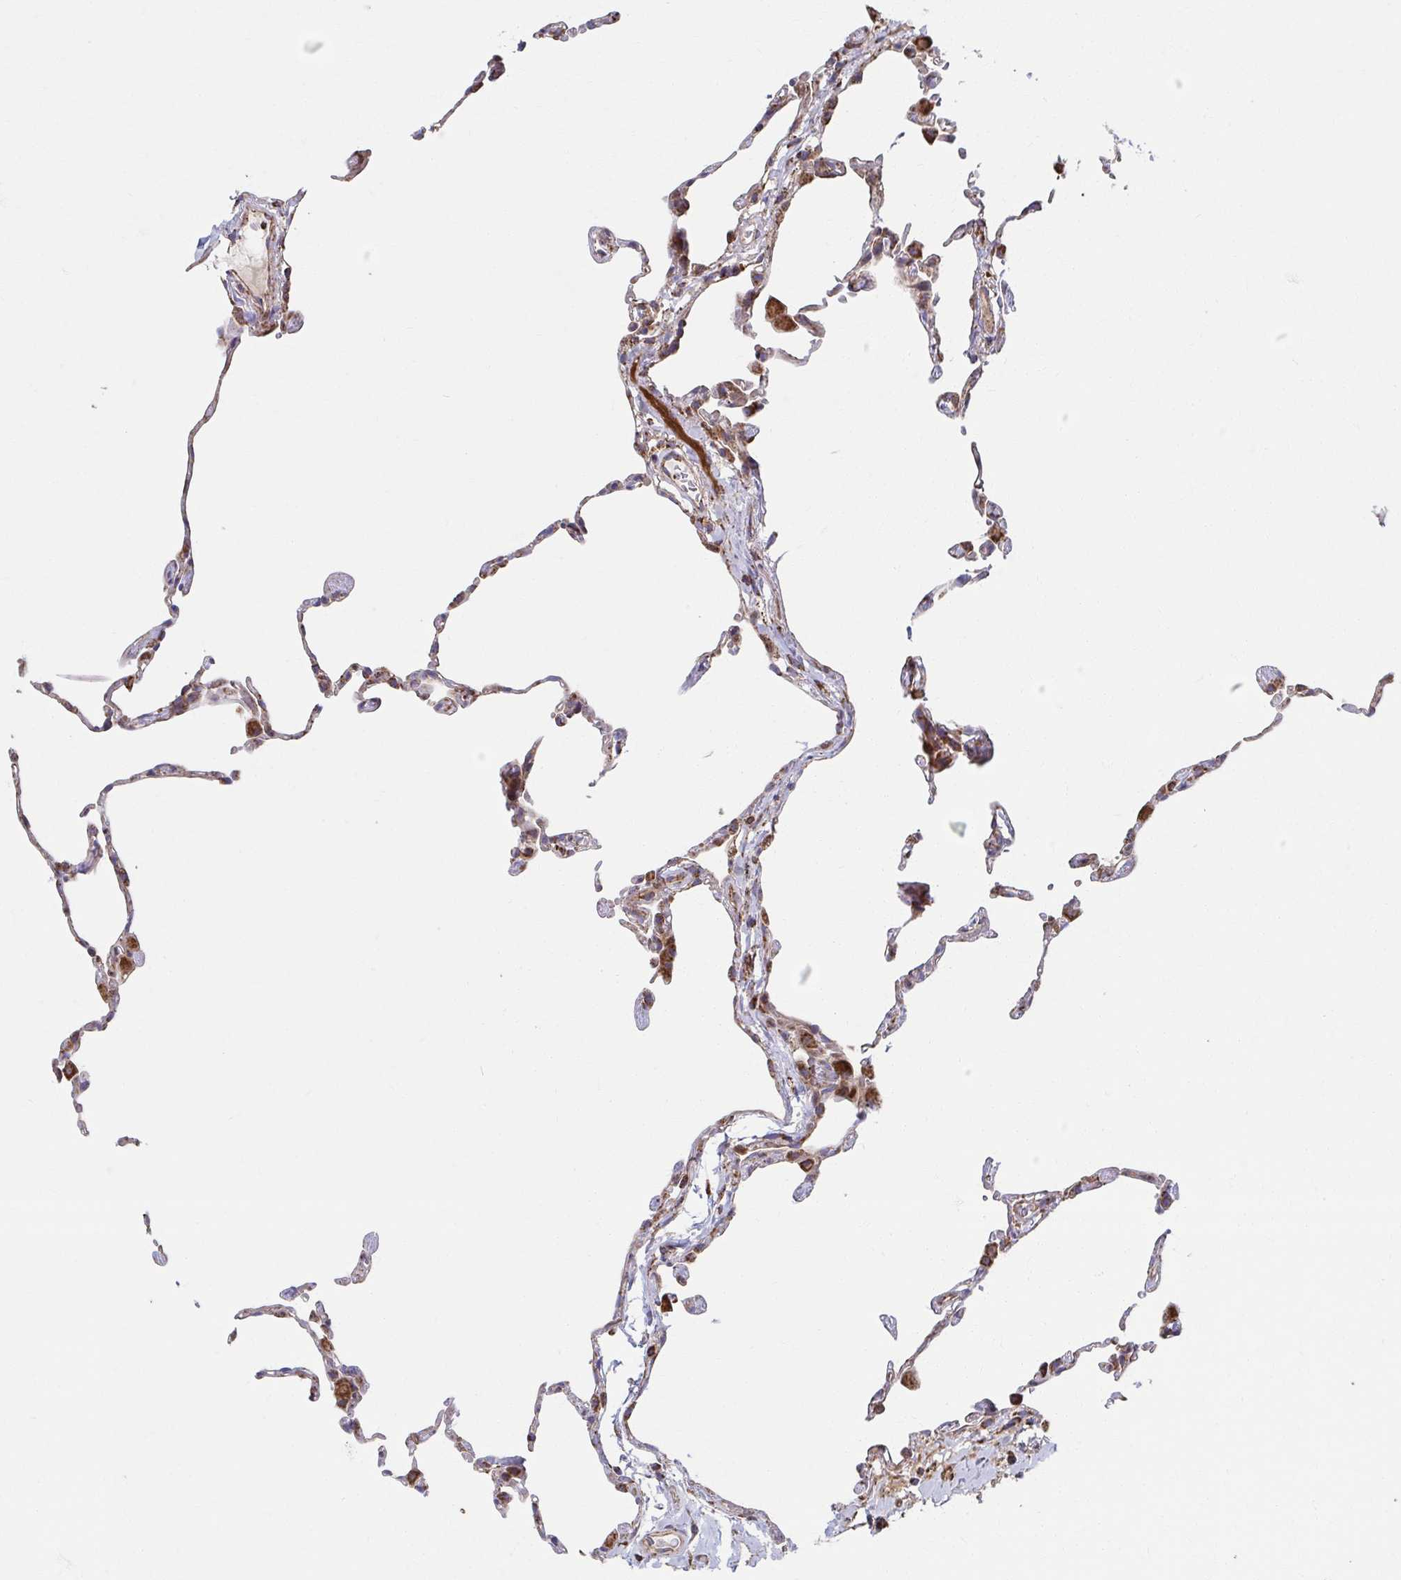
{"staining": {"intensity": "strong", "quantity": "25%-75%", "location": "cytoplasmic/membranous"}, "tissue": "lung", "cell_type": "Alveolar cells", "image_type": "normal", "snomed": [{"axis": "morphology", "description": "Normal tissue, NOS"}, {"axis": "topography", "description": "Lung"}], "caption": "This is a micrograph of immunohistochemistry staining of unremarkable lung, which shows strong expression in the cytoplasmic/membranous of alveolar cells.", "gene": "SAT1", "patient": {"sex": "female", "age": 57}}